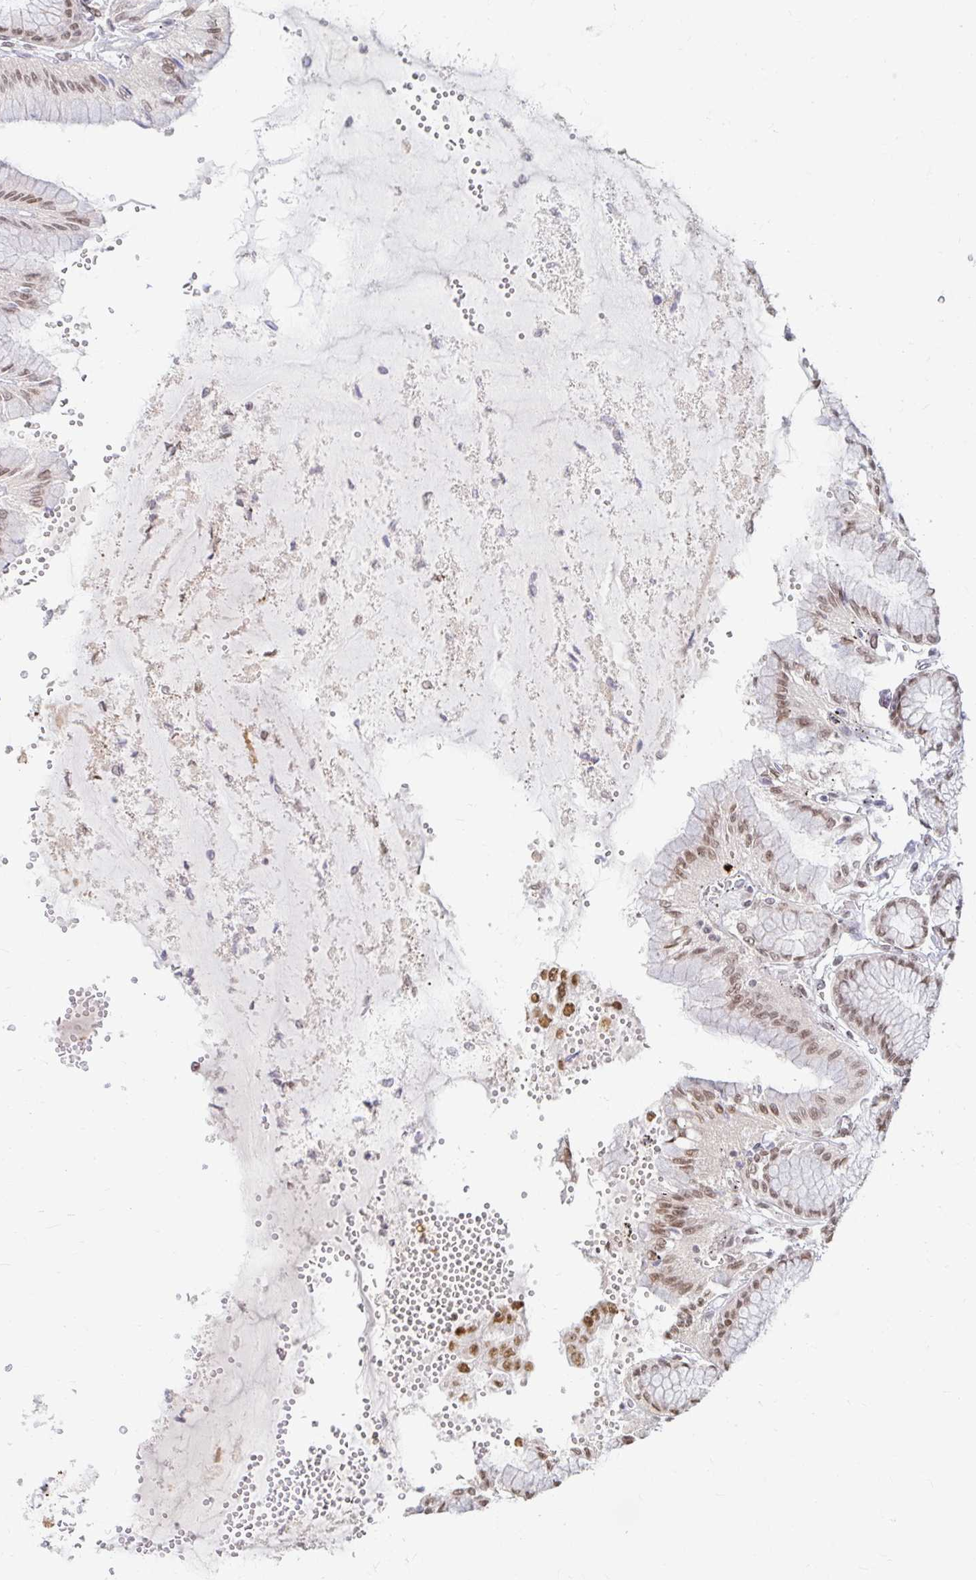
{"staining": {"intensity": "moderate", "quantity": ">75%", "location": "nuclear"}, "tissue": "stomach", "cell_type": "Glandular cells", "image_type": "normal", "snomed": [{"axis": "morphology", "description": "Normal tissue, NOS"}, {"axis": "topography", "description": "Stomach"}, {"axis": "topography", "description": "Stomach, lower"}], "caption": "Immunohistochemical staining of unremarkable human stomach reveals >75% levels of moderate nuclear protein expression in approximately >75% of glandular cells.", "gene": "HNRNPU", "patient": {"sex": "male", "age": 76}}